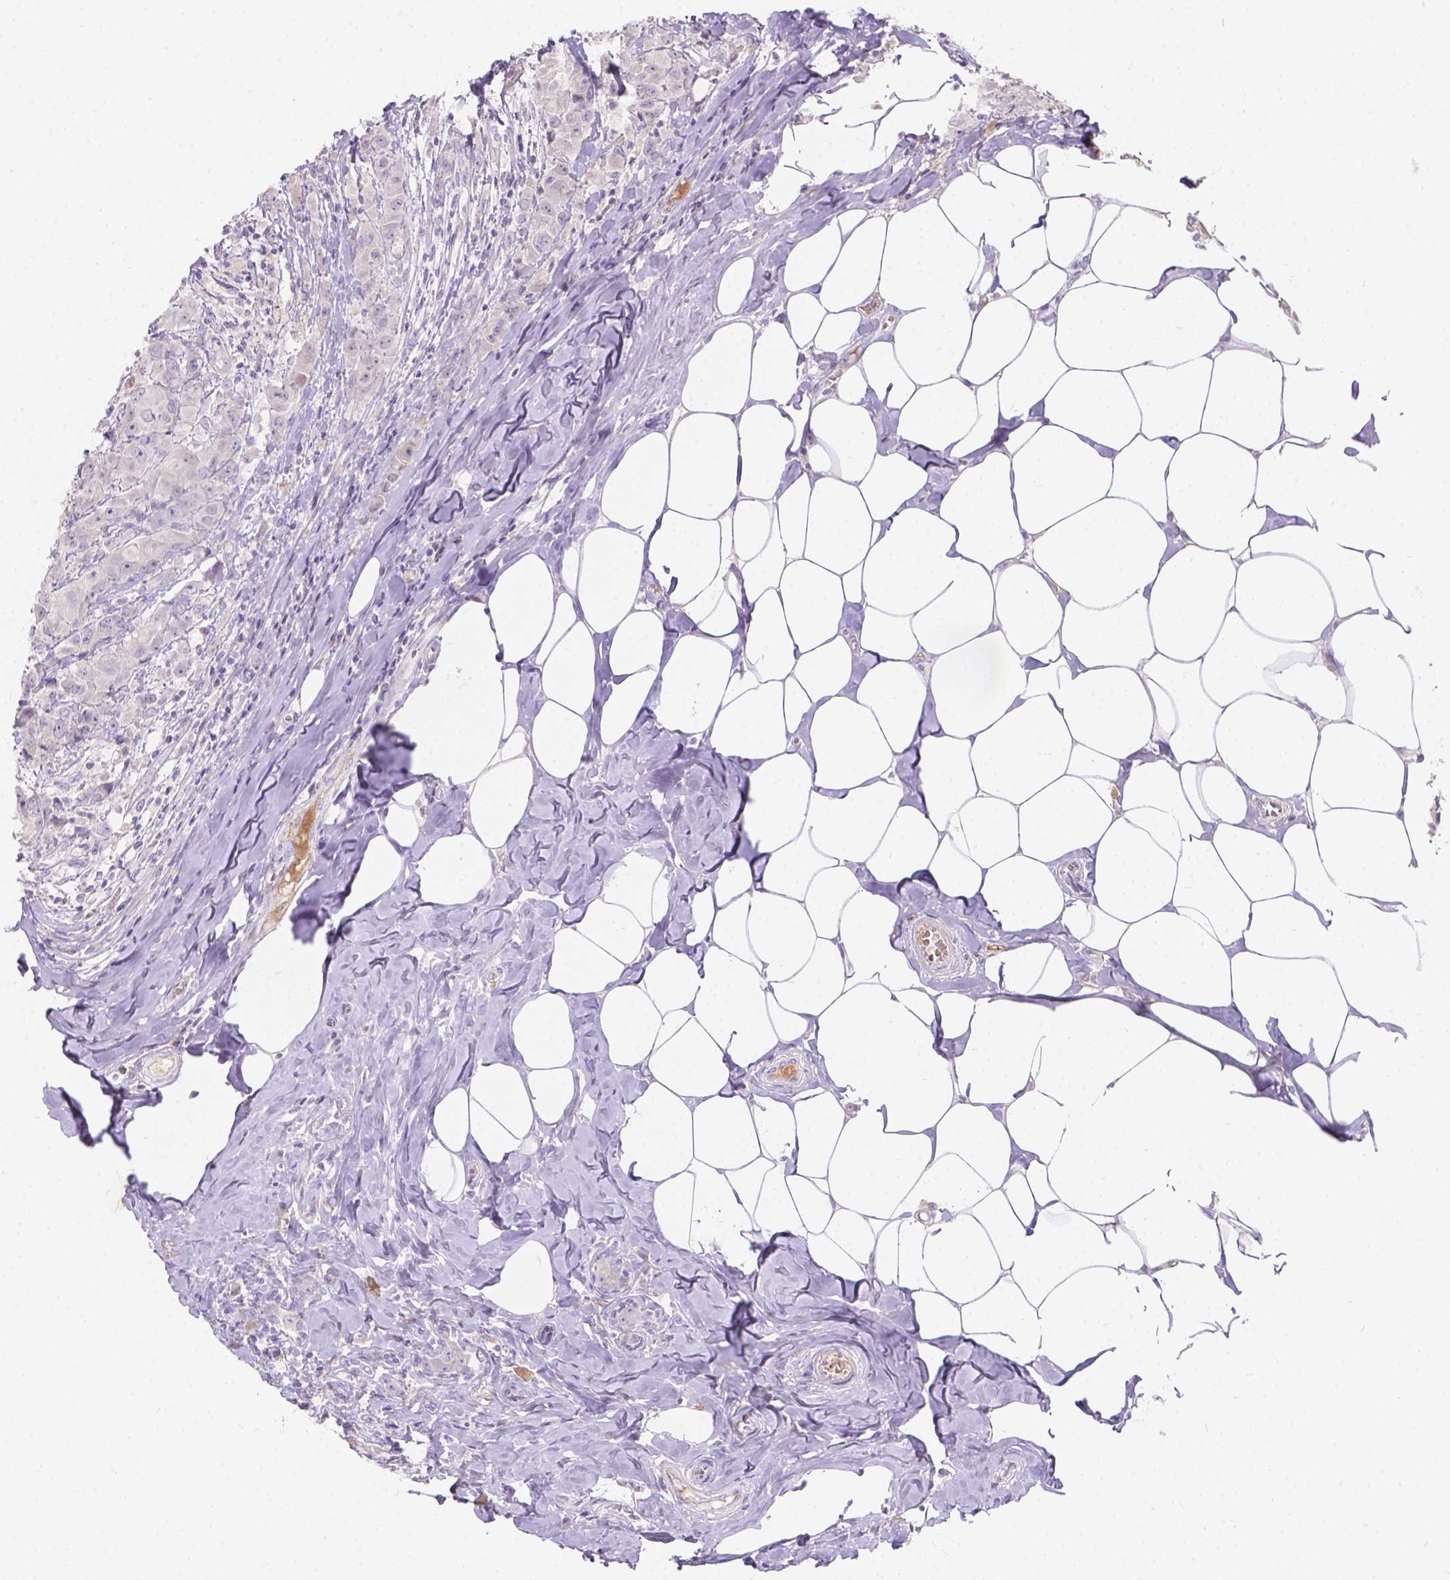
{"staining": {"intensity": "negative", "quantity": "none", "location": "none"}, "tissue": "breast cancer", "cell_type": "Tumor cells", "image_type": "cancer", "snomed": [{"axis": "morphology", "description": "Normal tissue, NOS"}, {"axis": "morphology", "description": "Duct carcinoma"}, {"axis": "topography", "description": "Breast"}], "caption": "Image shows no protein expression in tumor cells of breast cancer tissue.", "gene": "DCAF4L1", "patient": {"sex": "female", "age": 43}}